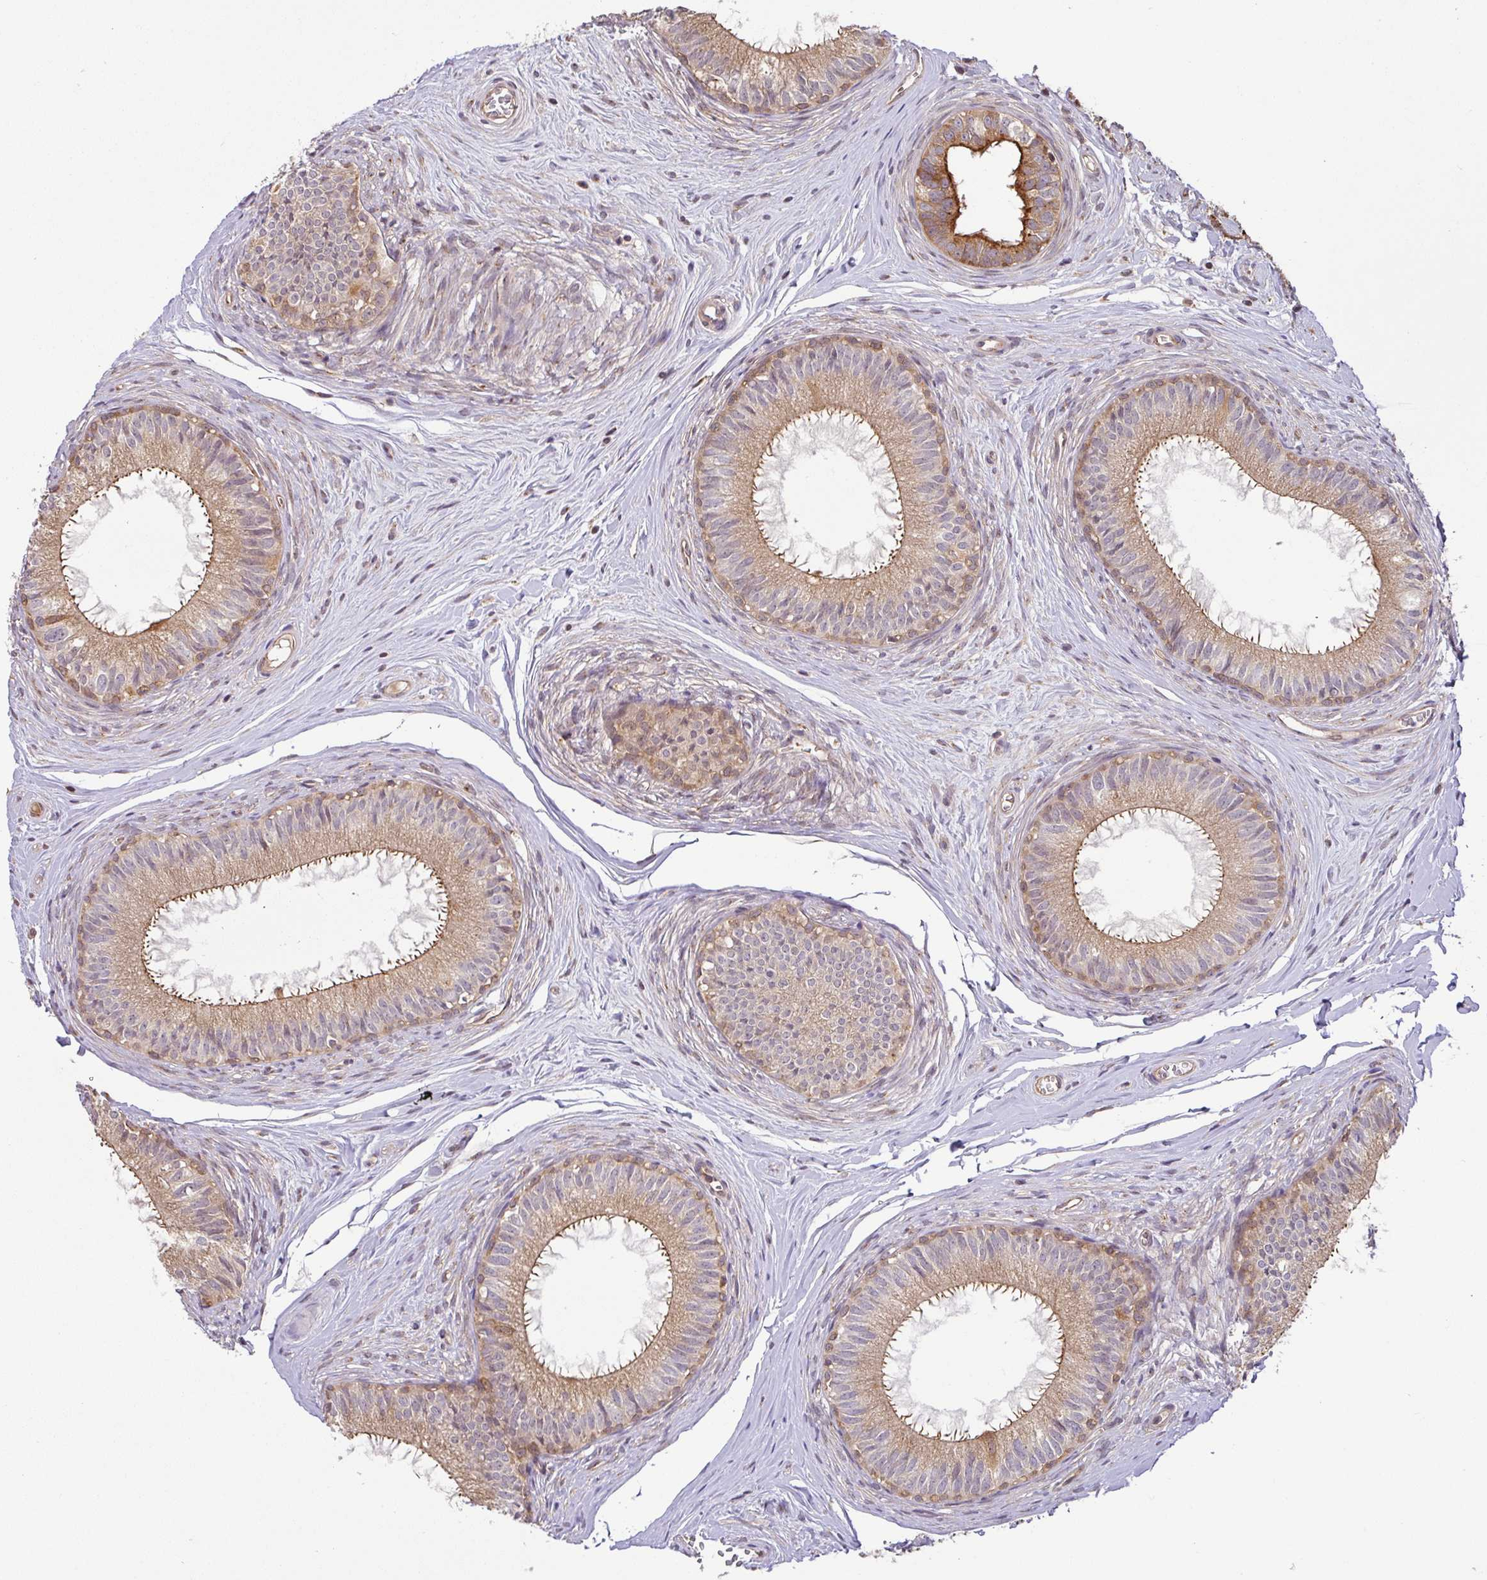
{"staining": {"intensity": "moderate", "quantity": ">75%", "location": "cytoplasmic/membranous"}, "tissue": "epididymis", "cell_type": "Glandular cells", "image_type": "normal", "snomed": [{"axis": "morphology", "description": "Normal tissue, NOS"}, {"axis": "topography", "description": "Epididymis"}], "caption": "Protein analysis of benign epididymis demonstrates moderate cytoplasmic/membranous staining in about >75% of glandular cells.", "gene": "SHB", "patient": {"sex": "male", "age": 25}}